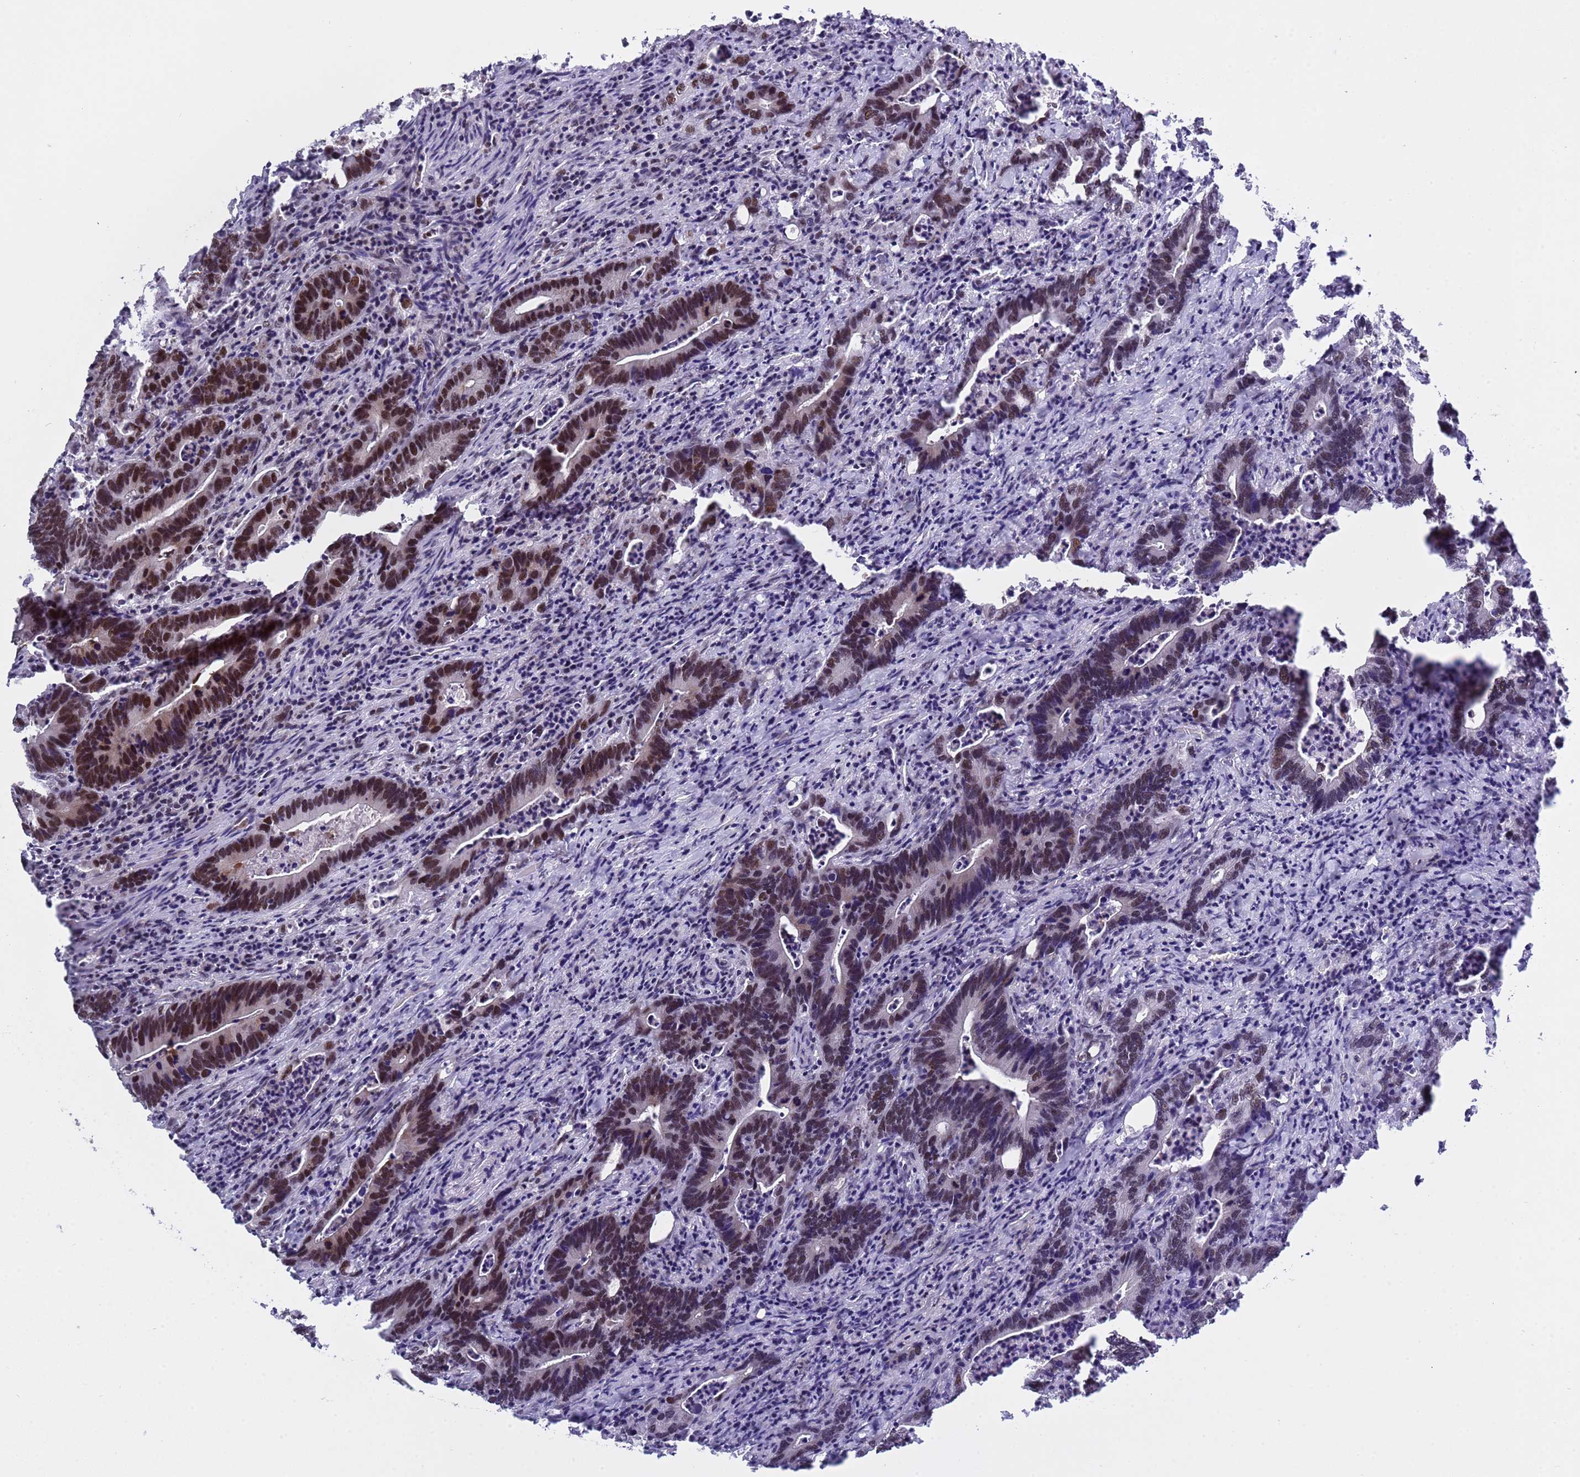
{"staining": {"intensity": "strong", "quantity": "25%-75%", "location": "nuclear"}, "tissue": "colorectal cancer", "cell_type": "Tumor cells", "image_type": "cancer", "snomed": [{"axis": "morphology", "description": "Adenocarcinoma, NOS"}, {"axis": "topography", "description": "Colon"}], "caption": "Colorectal cancer tissue exhibits strong nuclear staining in approximately 25%-75% of tumor cells, visualized by immunohistochemistry.", "gene": "THOC2", "patient": {"sex": "female", "age": 75}}